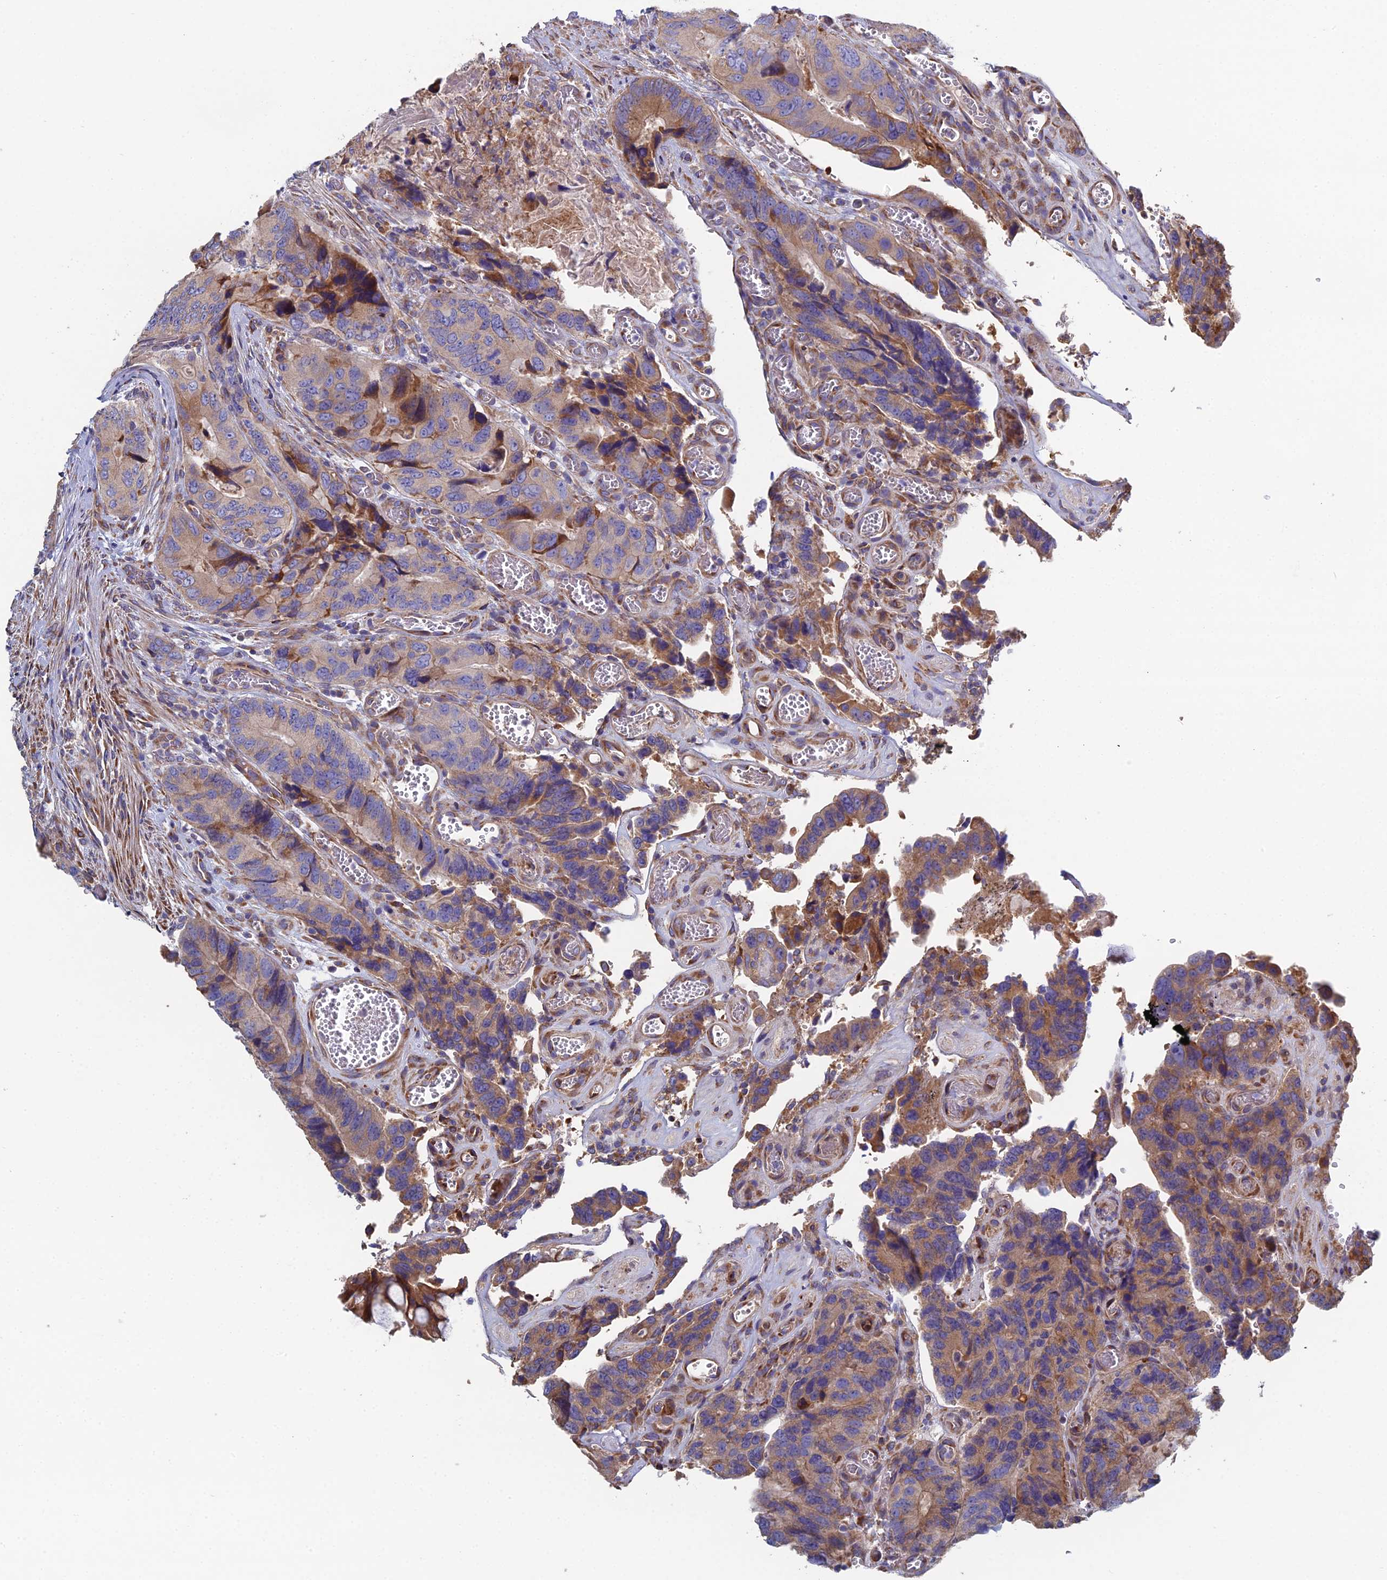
{"staining": {"intensity": "moderate", "quantity": "<25%", "location": "cytoplasmic/membranous"}, "tissue": "colorectal cancer", "cell_type": "Tumor cells", "image_type": "cancer", "snomed": [{"axis": "morphology", "description": "Adenocarcinoma, NOS"}, {"axis": "topography", "description": "Colon"}], "caption": "About <25% of tumor cells in human colorectal cancer (adenocarcinoma) demonstrate moderate cytoplasmic/membranous protein positivity as visualized by brown immunohistochemical staining.", "gene": "CLCN3", "patient": {"sex": "male", "age": 84}}